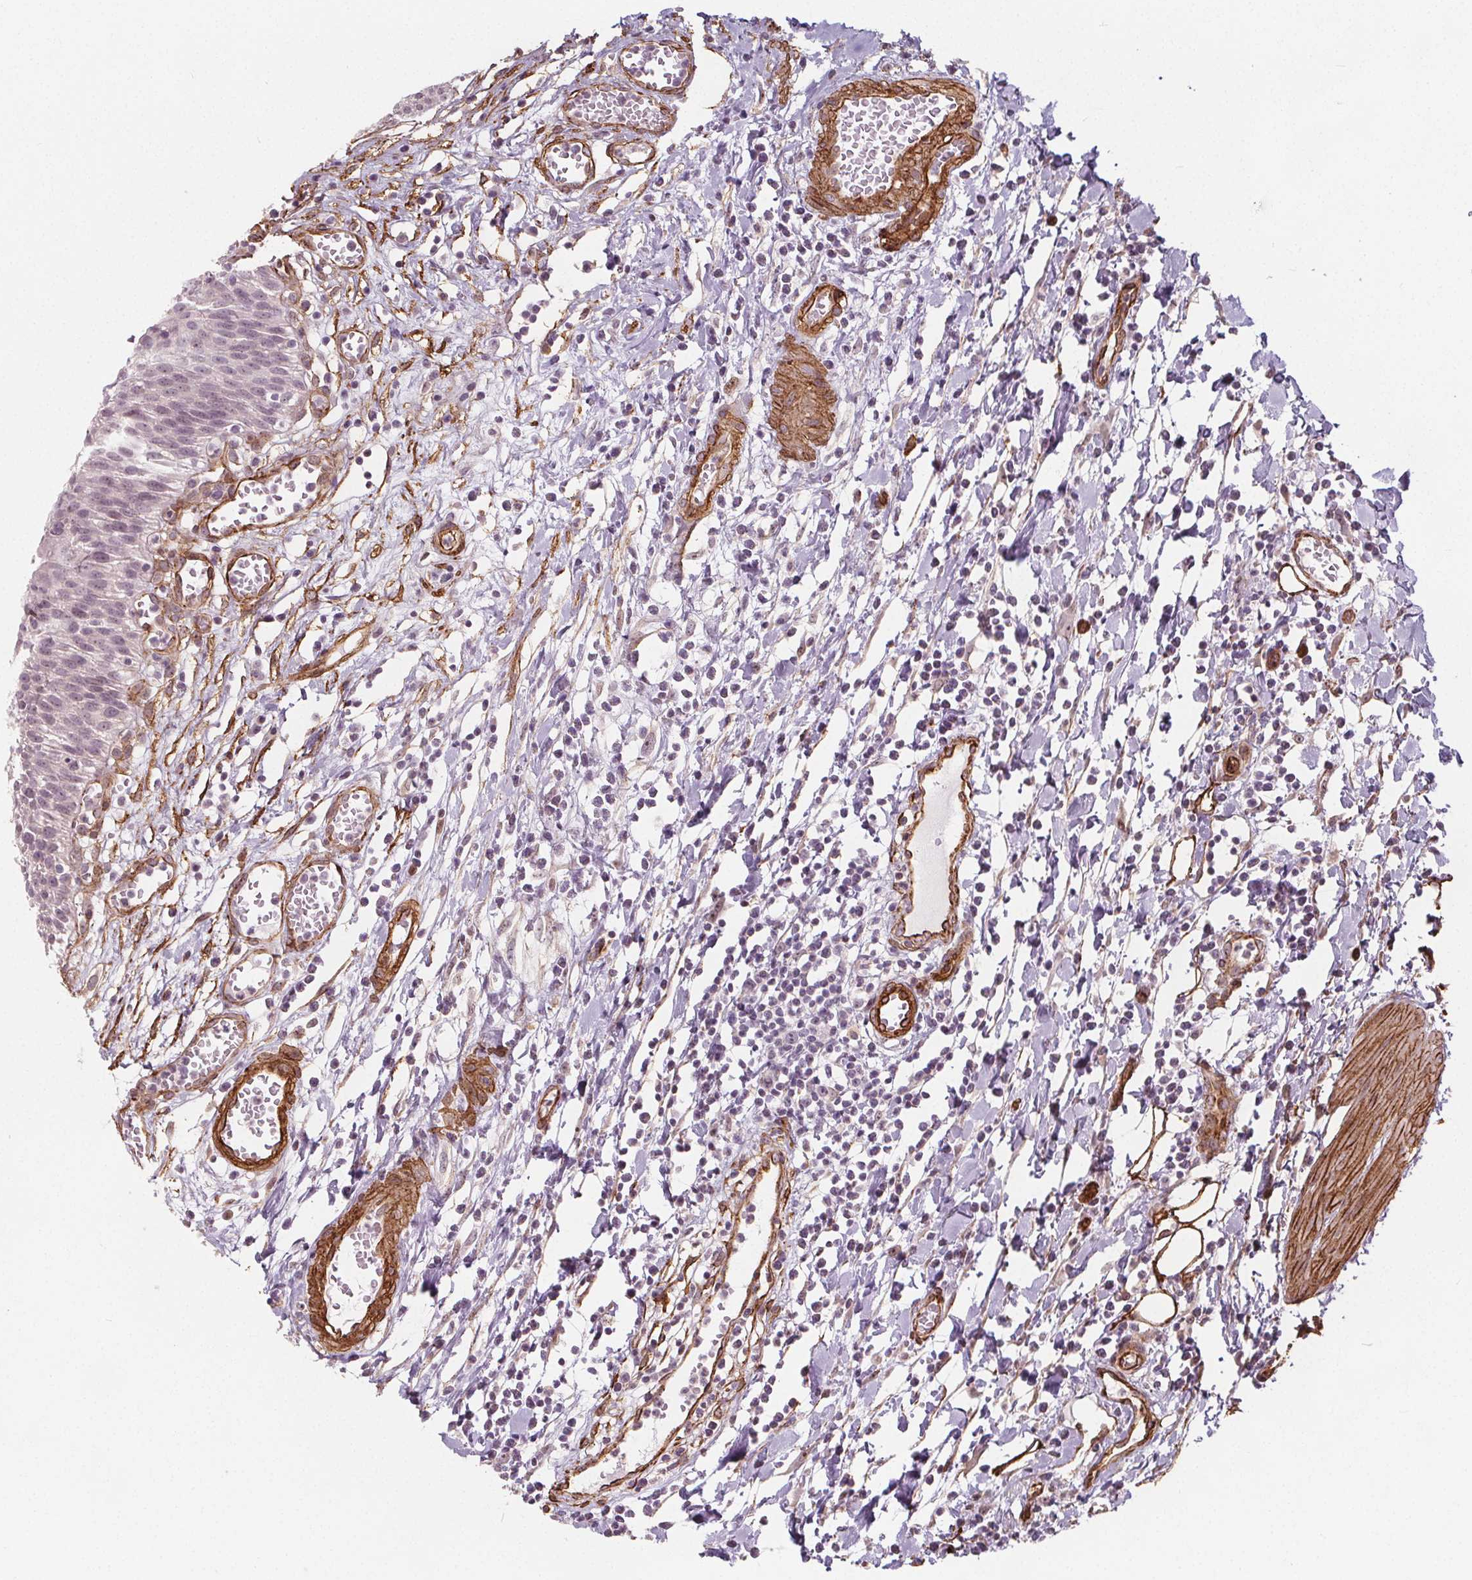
{"staining": {"intensity": "weak", "quantity": "25%-75%", "location": "nuclear"}, "tissue": "urinary bladder", "cell_type": "Urothelial cells", "image_type": "normal", "snomed": [{"axis": "morphology", "description": "Normal tissue, NOS"}, {"axis": "topography", "description": "Urinary bladder"}], "caption": "Immunohistochemistry staining of unremarkable urinary bladder, which reveals low levels of weak nuclear staining in about 25%-75% of urothelial cells indicating weak nuclear protein positivity. The staining was performed using DAB (brown) for protein detection and nuclei were counterstained in hematoxylin (blue).", "gene": "HAS1", "patient": {"sex": "male", "age": 64}}